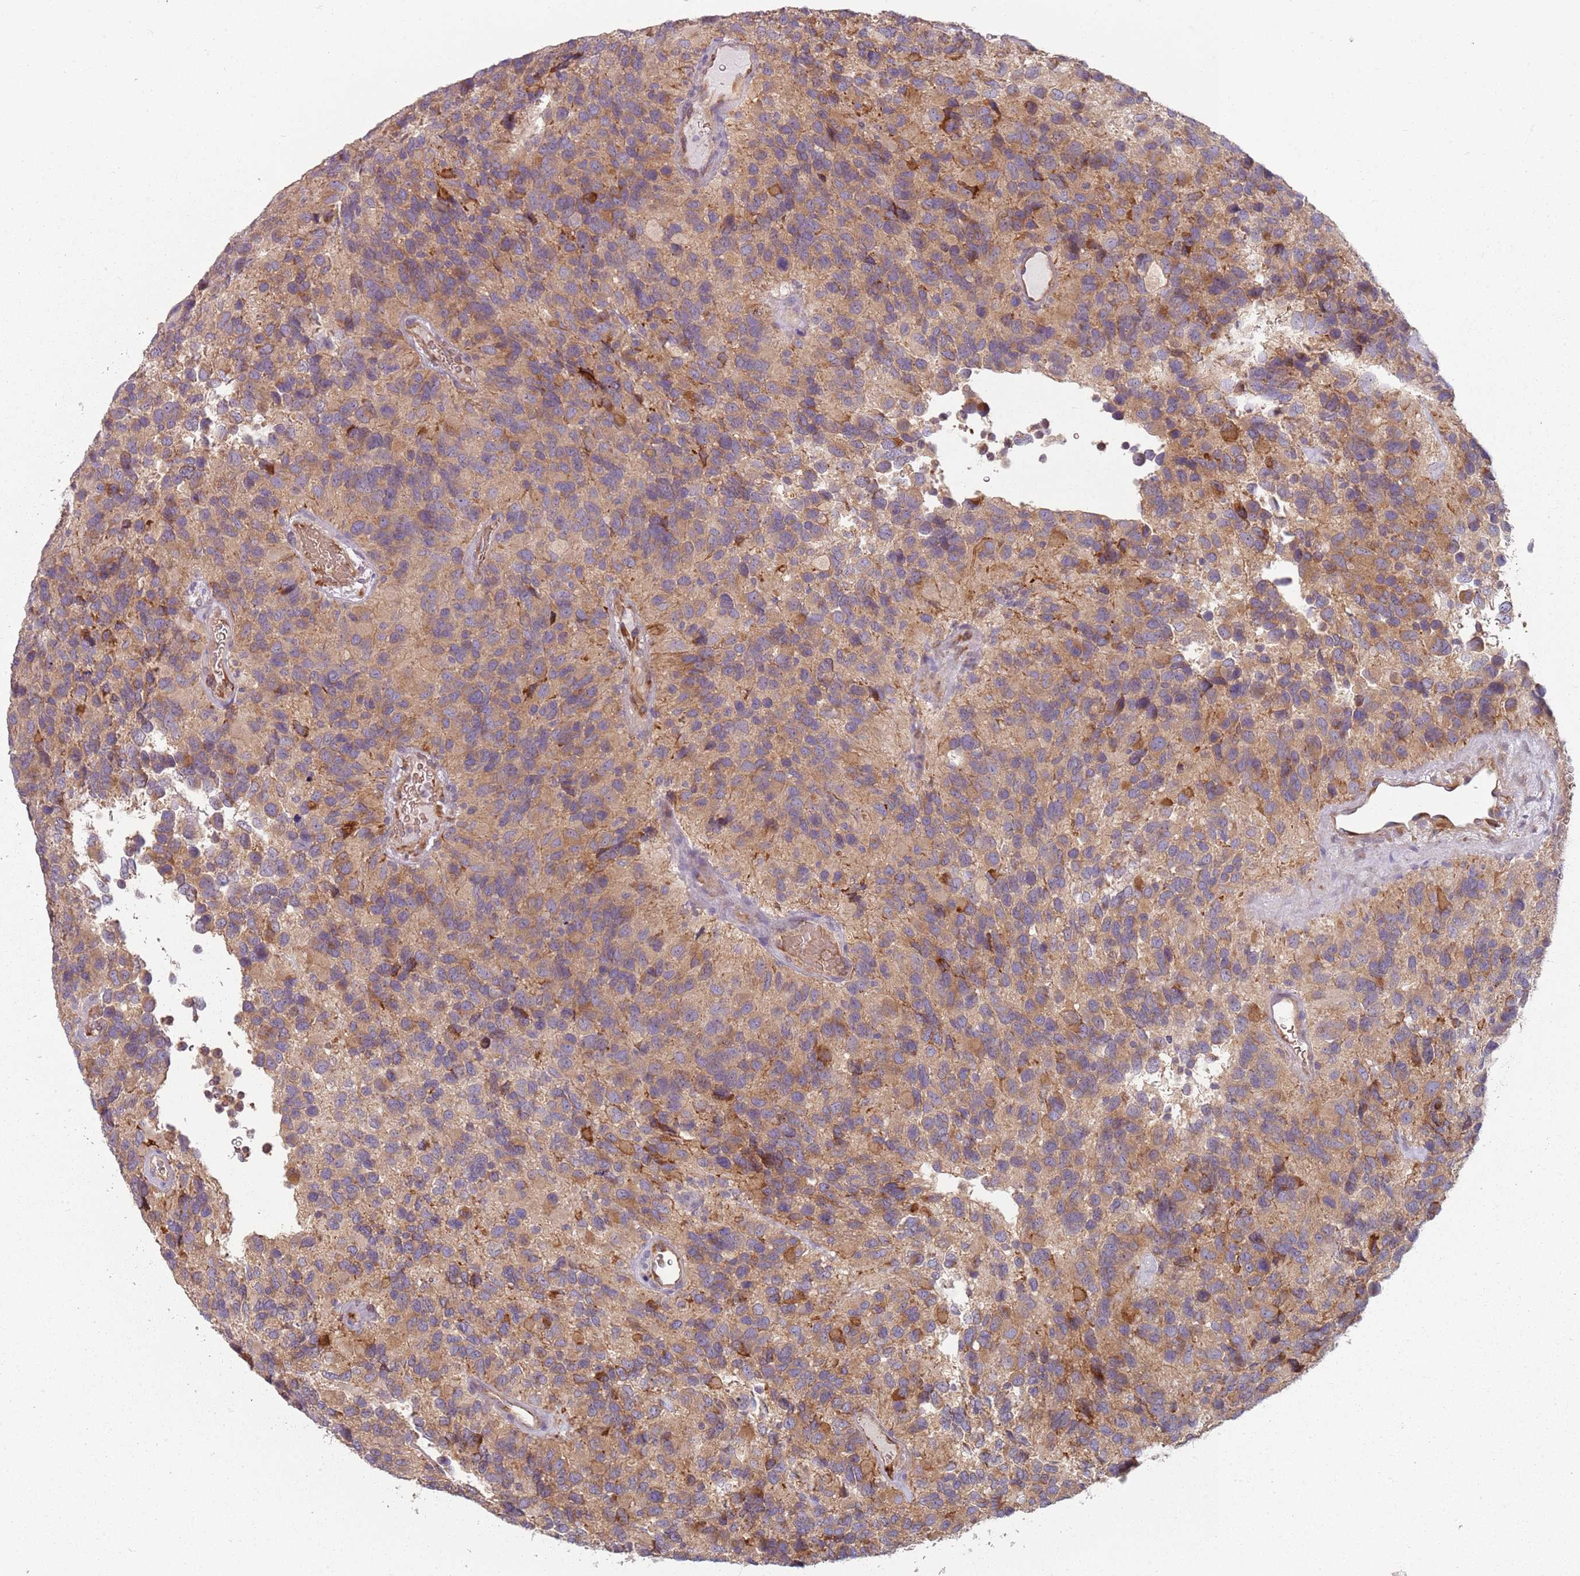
{"staining": {"intensity": "moderate", "quantity": "25%-75%", "location": "cytoplasmic/membranous"}, "tissue": "glioma", "cell_type": "Tumor cells", "image_type": "cancer", "snomed": [{"axis": "morphology", "description": "Glioma, malignant, High grade"}, {"axis": "topography", "description": "Brain"}], "caption": "The histopathology image shows staining of malignant glioma (high-grade), revealing moderate cytoplasmic/membranous protein staining (brown color) within tumor cells.", "gene": "SPATA2", "patient": {"sex": "male", "age": 77}}